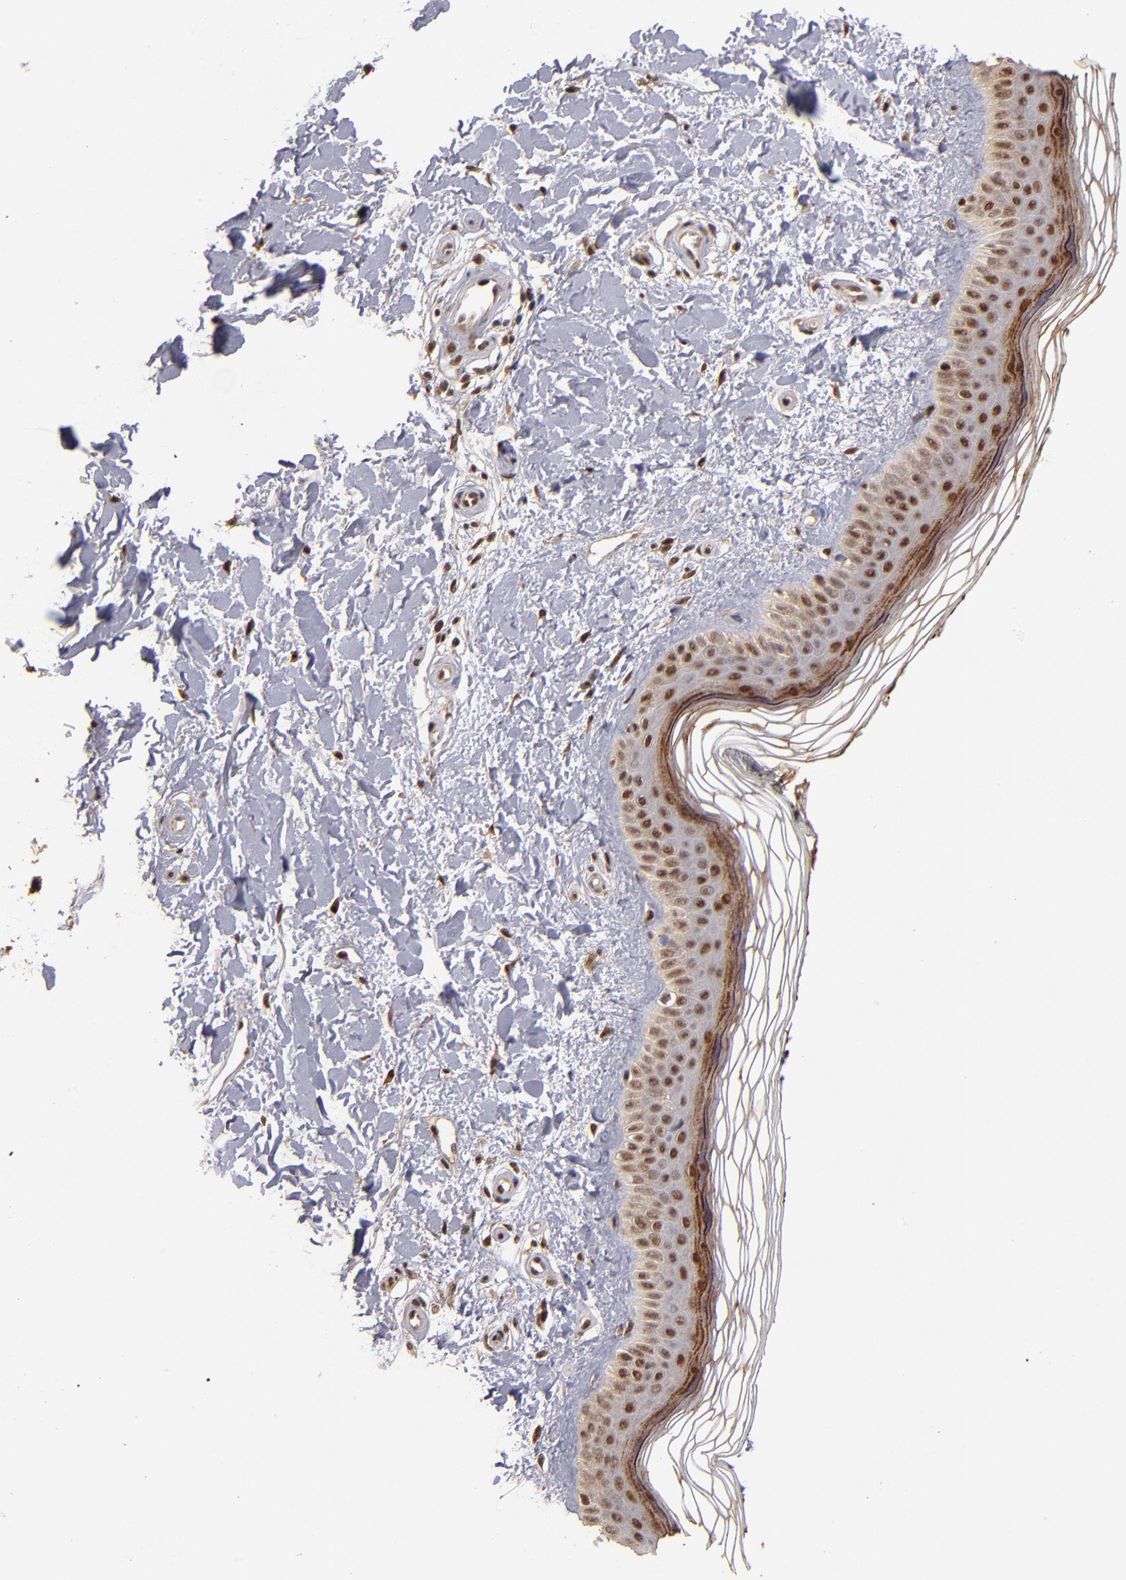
{"staining": {"intensity": "moderate", "quantity": ">75%", "location": "cytoplasmic/membranous,nuclear"}, "tissue": "skin", "cell_type": "Fibroblasts", "image_type": "normal", "snomed": [{"axis": "morphology", "description": "Normal tissue, NOS"}, {"axis": "topography", "description": "Skin"}], "caption": "High-magnification brightfield microscopy of unremarkable skin stained with DAB (3,3'-diaminobenzidine) (brown) and counterstained with hematoxylin (blue). fibroblasts exhibit moderate cytoplasmic/membranous,nuclear positivity is identified in about>75% of cells.", "gene": "EAPP", "patient": {"sex": "female", "age": 19}}